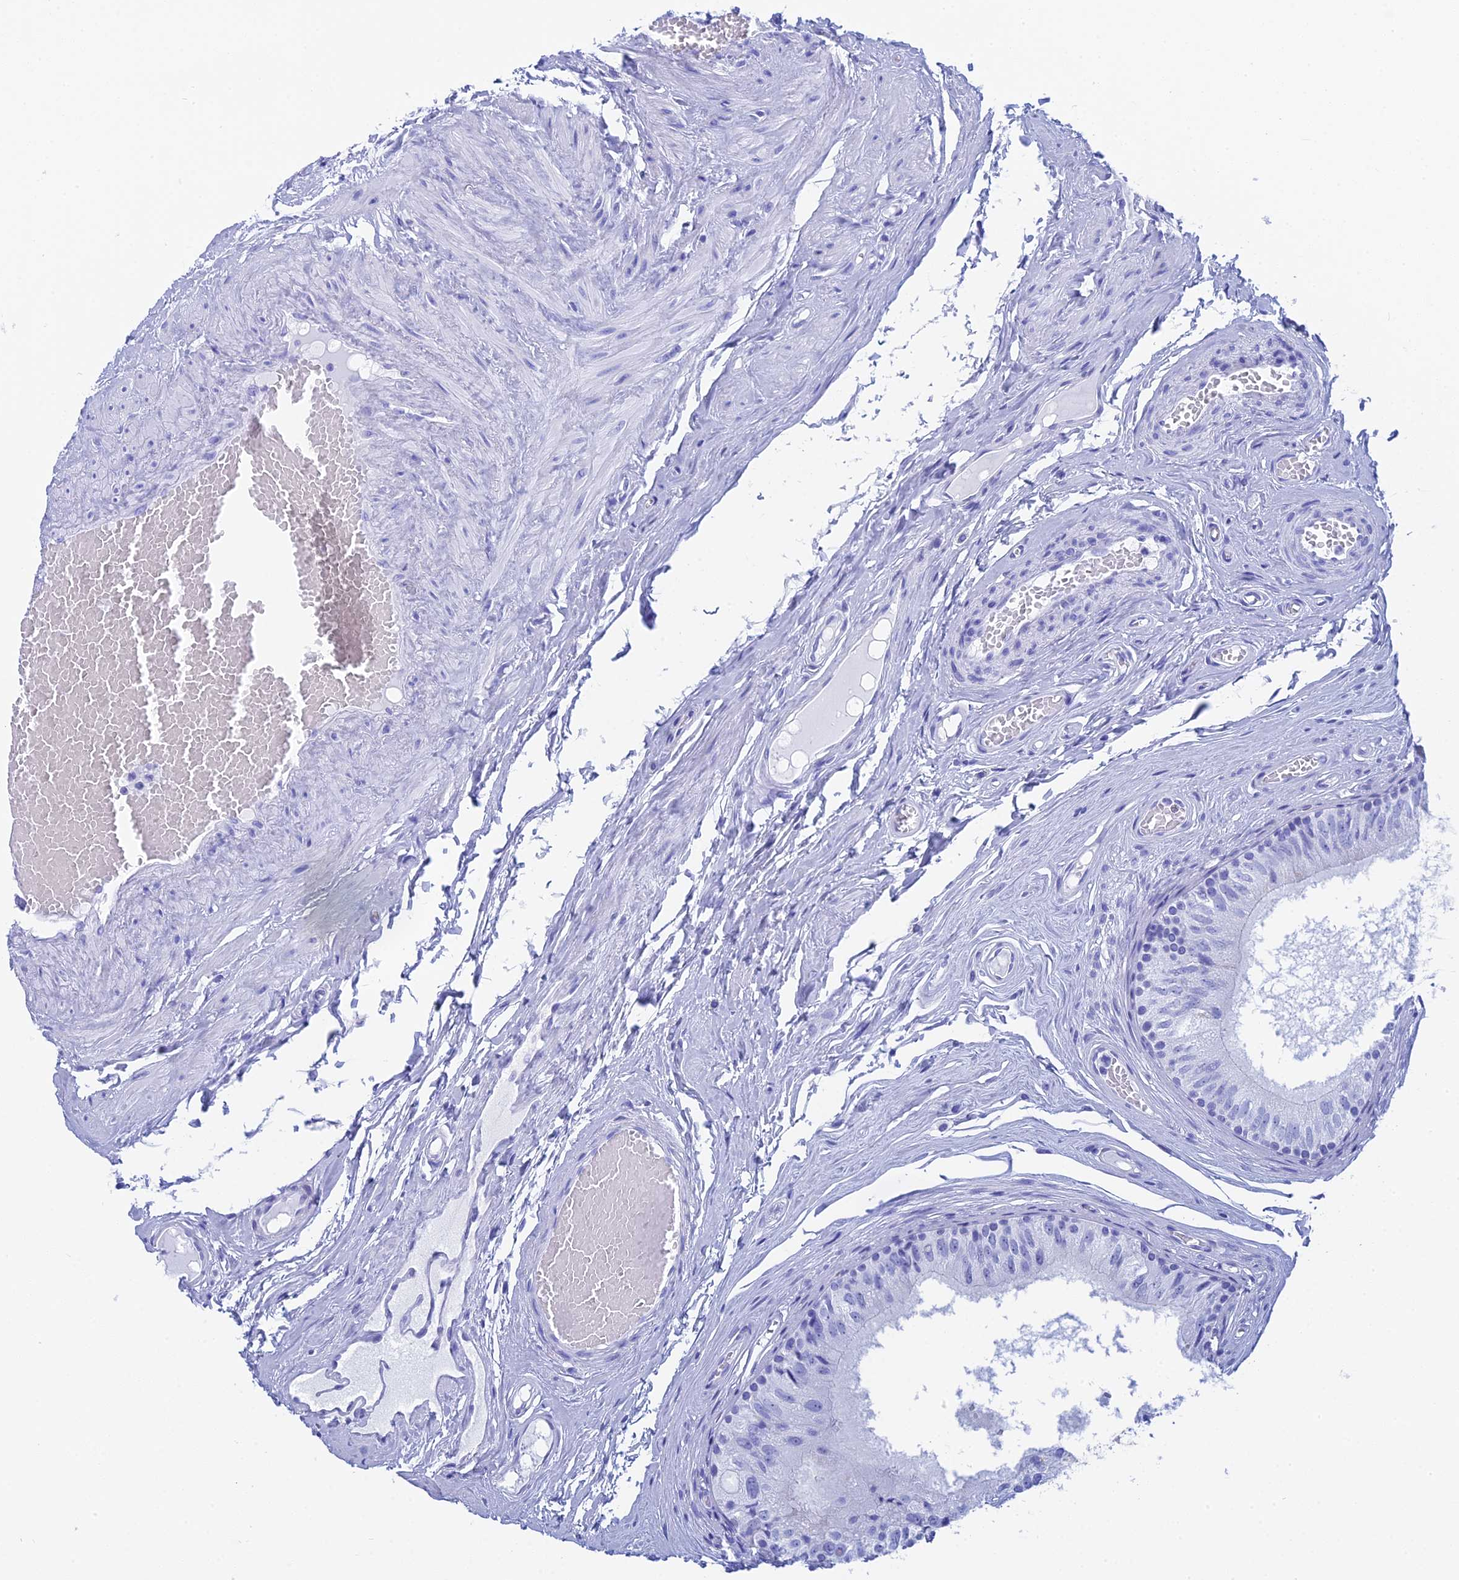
{"staining": {"intensity": "negative", "quantity": "none", "location": "none"}, "tissue": "epididymis", "cell_type": "Glandular cells", "image_type": "normal", "snomed": [{"axis": "morphology", "description": "Normal tissue, NOS"}, {"axis": "topography", "description": "Epididymis"}], "caption": "Immunohistochemical staining of benign epididymis shows no significant expression in glandular cells. (Stains: DAB (3,3'-diaminobenzidine) immunohistochemistry with hematoxylin counter stain, Microscopy: brightfield microscopy at high magnification).", "gene": "TEX101", "patient": {"sex": "male", "age": 79}}